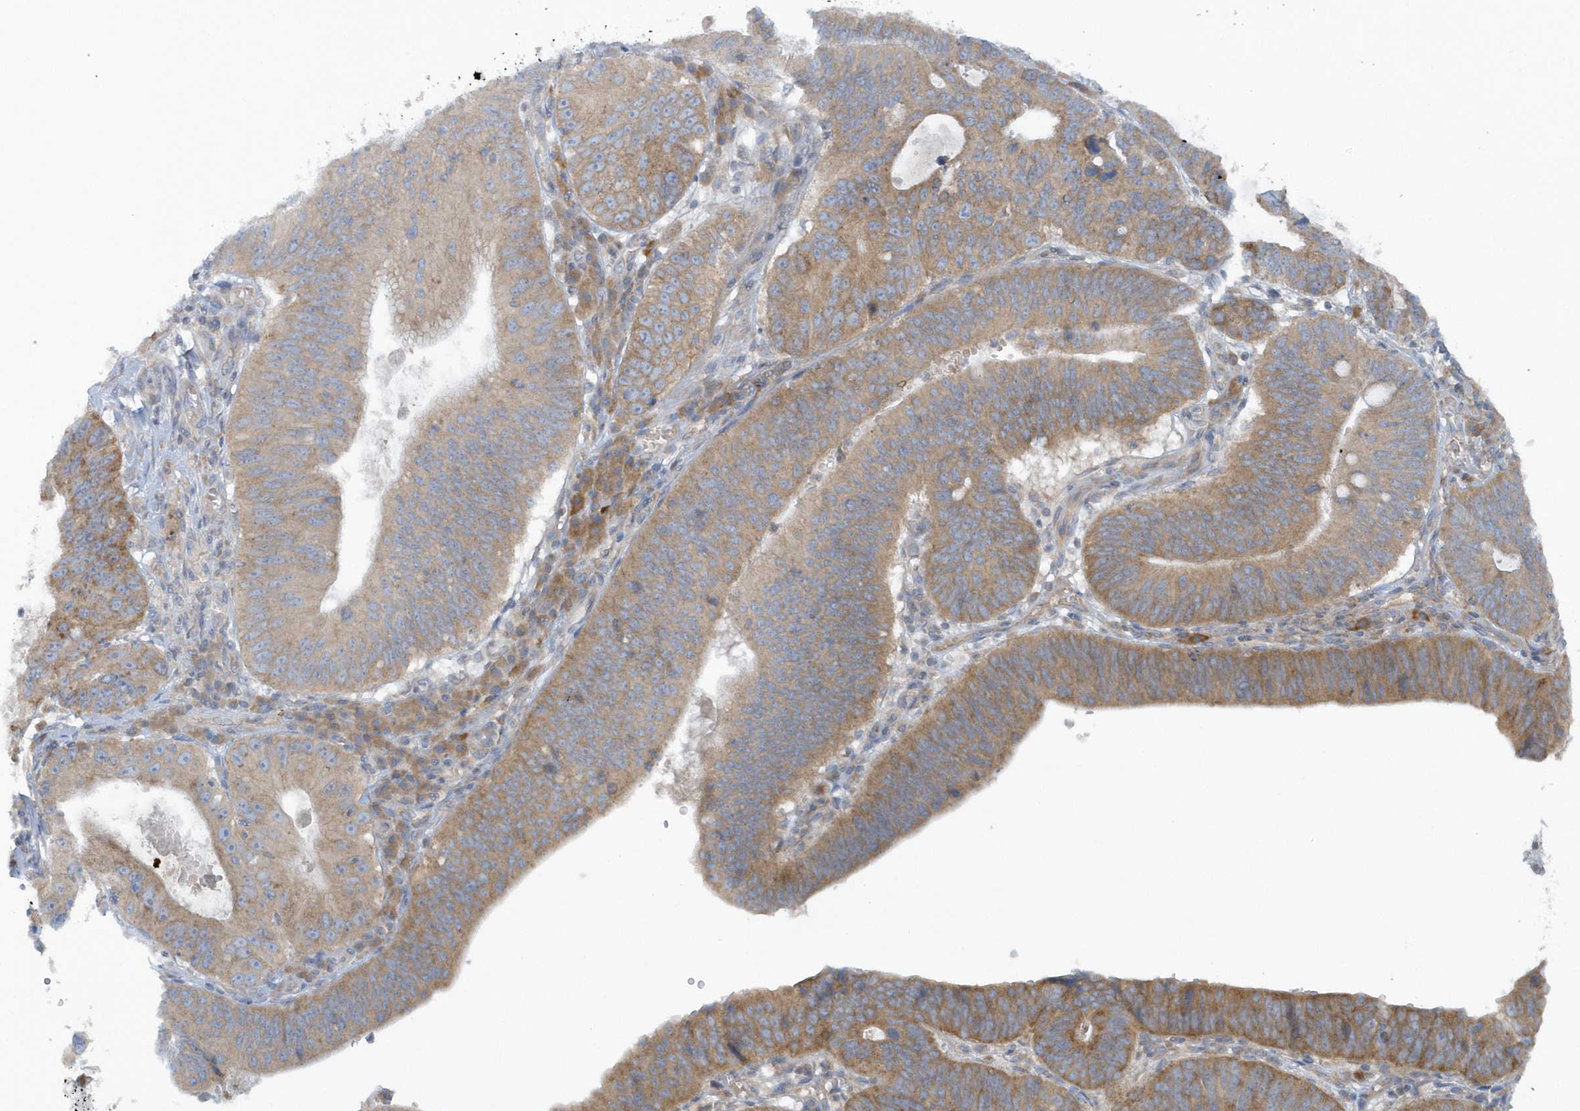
{"staining": {"intensity": "moderate", "quantity": ">75%", "location": "cytoplasmic/membranous"}, "tissue": "stomach cancer", "cell_type": "Tumor cells", "image_type": "cancer", "snomed": [{"axis": "morphology", "description": "Adenocarcinoma, NOS"}, {"axis": "topography", "description": "Stomach"}], "caption": "A photomicrograph of stomach cancer (adenocarcinoma) stained for a protein shows moderate cytoplasmic/membranous brown staining in tumor cells.", "gene": "CNOT10", "patient": {"sex": "male", "age": 59}}